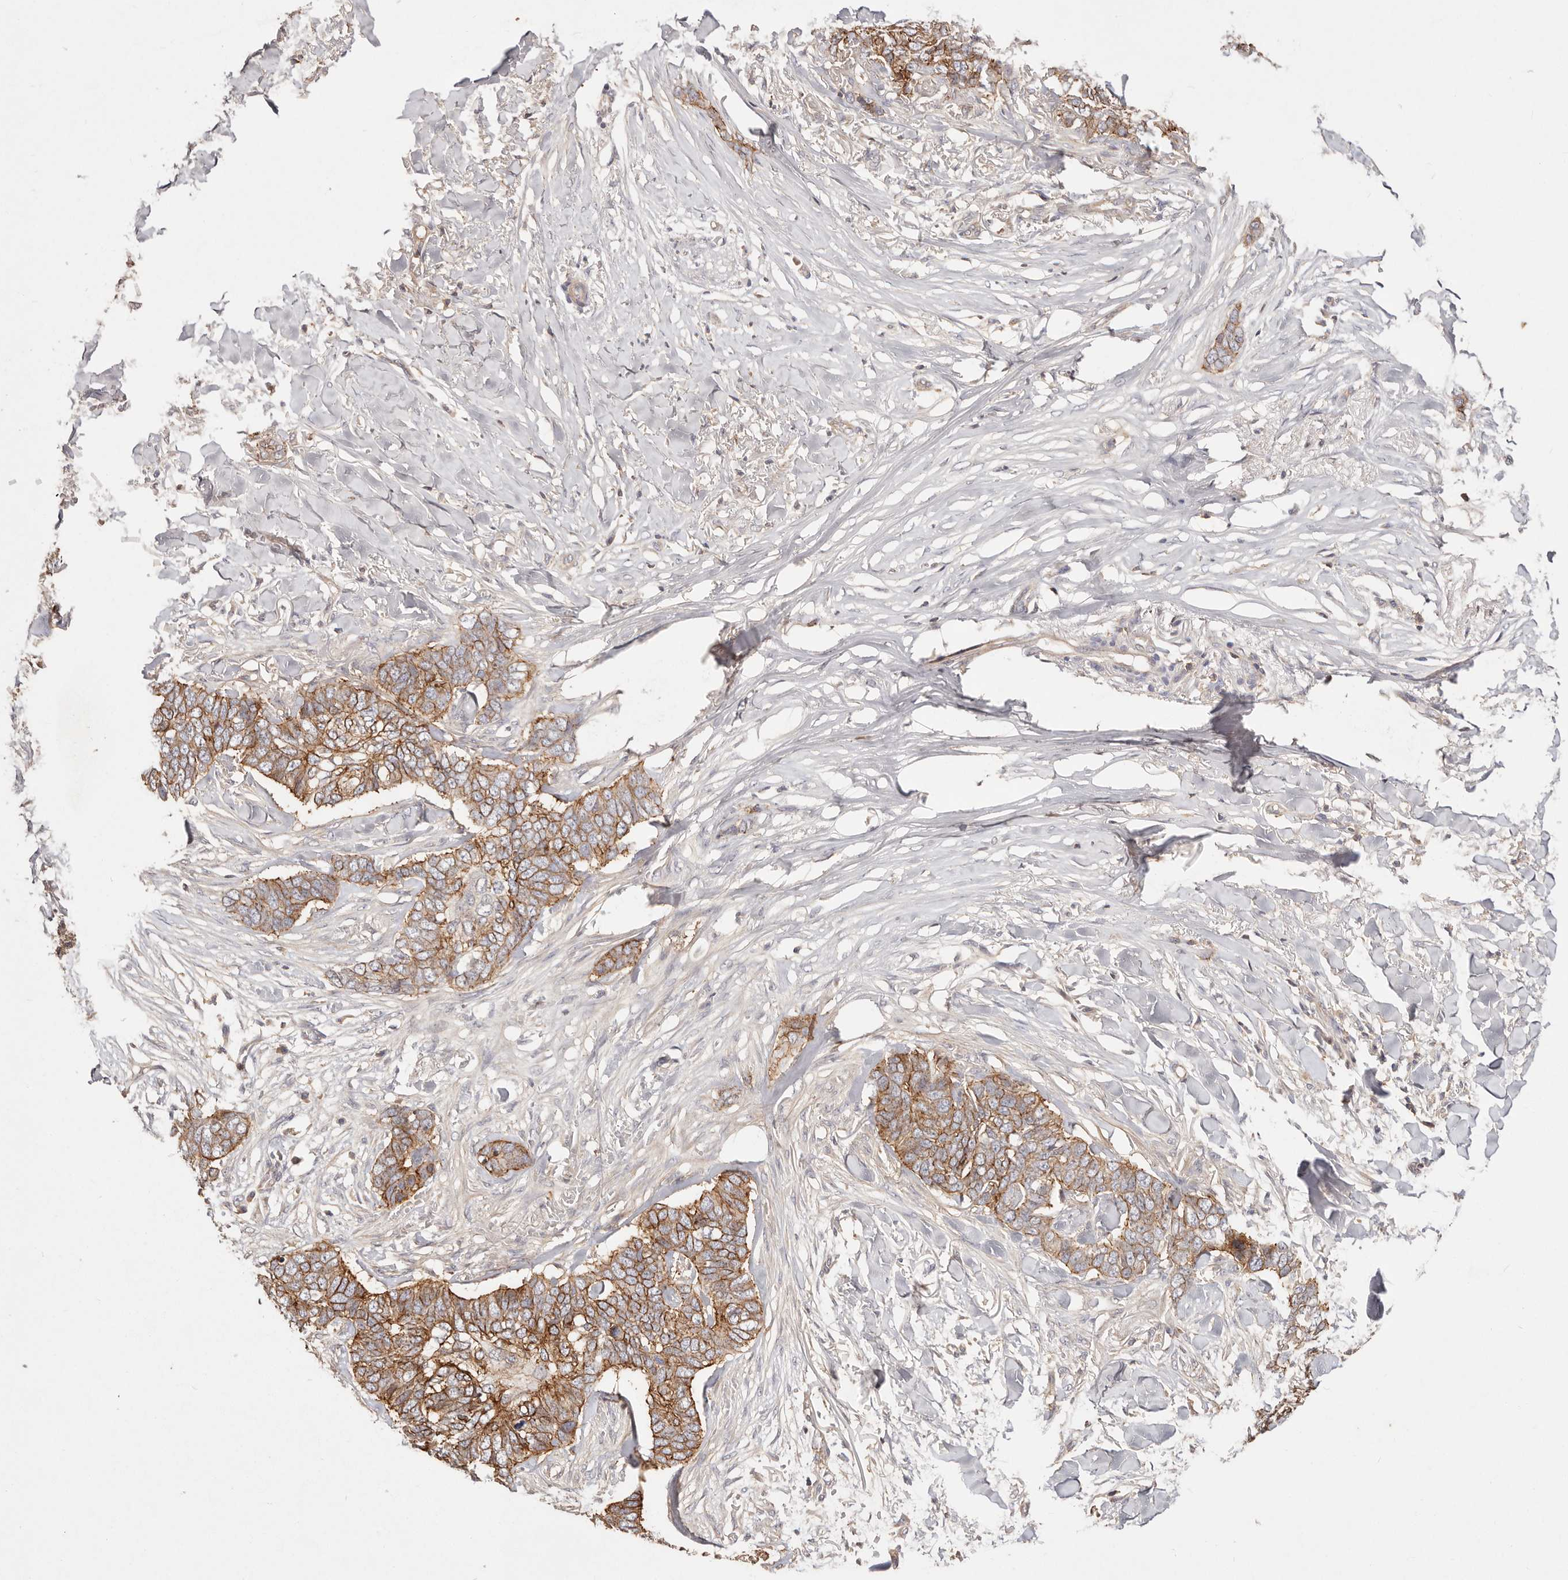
{"staining": {"intensity": "moderate", "quantity": ">75%", "location": "cytoplasmic/membranous"}, "tissue": "skin cancer", "cell_type": "Tumor cells", "image_type": "cancer", "snomed": [{"axis": "morphology", "description": "Normal tissue, NOS"}, {"axis": "morphology", "description": "Basal cell carcinoma"}, {"axis": "topography", "description": "Skin"}], "caption": "Immunohistochemistry photomicrograph of basal cell carcinoma (skin) stained for a protein (brown), which reveals medium levels of moderate cytoplasmic/membranous positivity in about >75% of tumor cells.", "gene": "CXADR", "patient": {"sex": "male", "age": 77}}